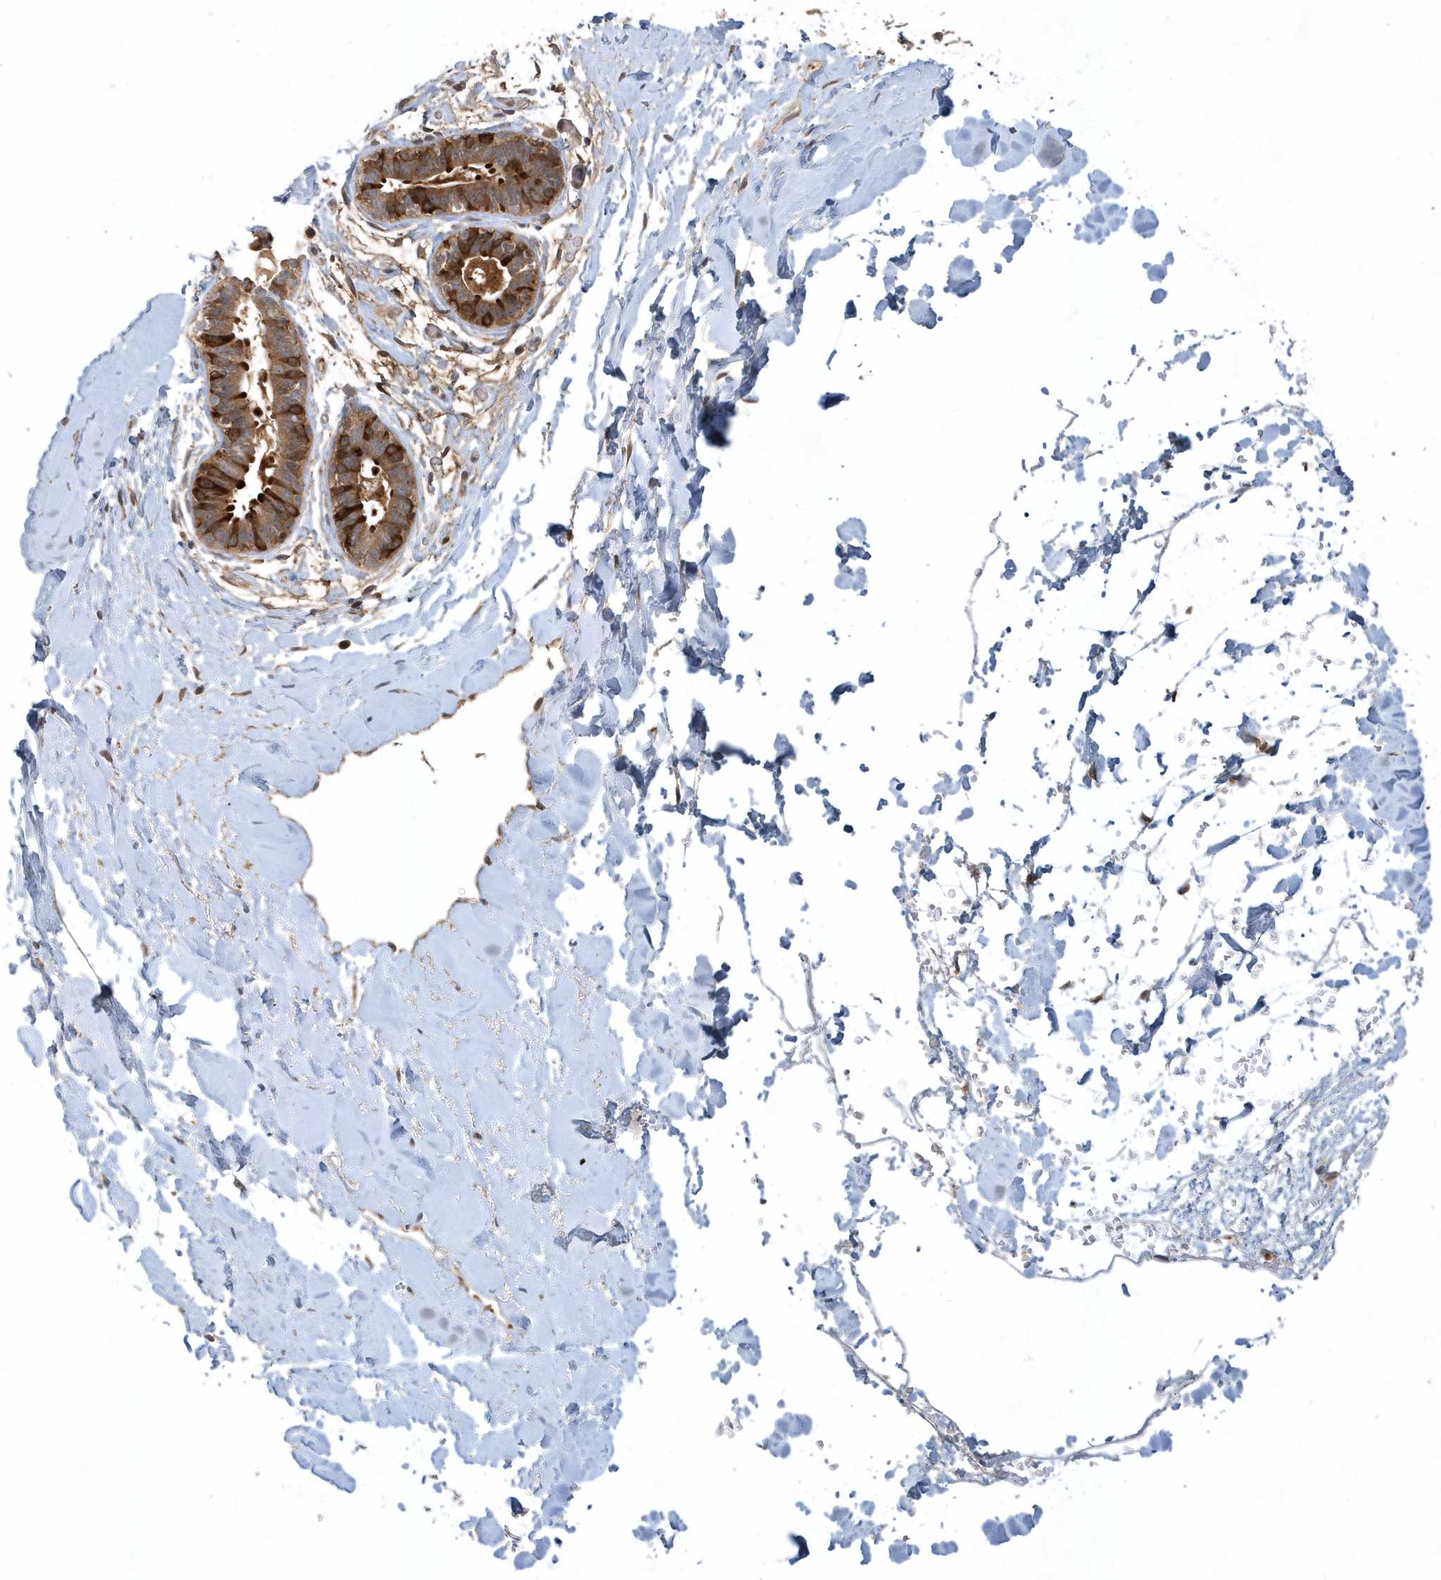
{"staining": {"intensity": "moderate", "quantity": ">75%", "location": "cytoplasmic/membranous"}, "tissue": "soft tissue", "cell_type": "Fibroblasts", "image_type": "normal", "snomed": [{"axis": "morphology", "description": "Normal tissue, NOS"}, {"axis": "topography", "description": "Breast"}], "caption": "Unremarkable soft tissue displays moderate cytoplasmic/membranous positivity in about >75% of fibroblasts.", "gene": "TRAIP", "patient": {"sex": "female", "age": 26}}